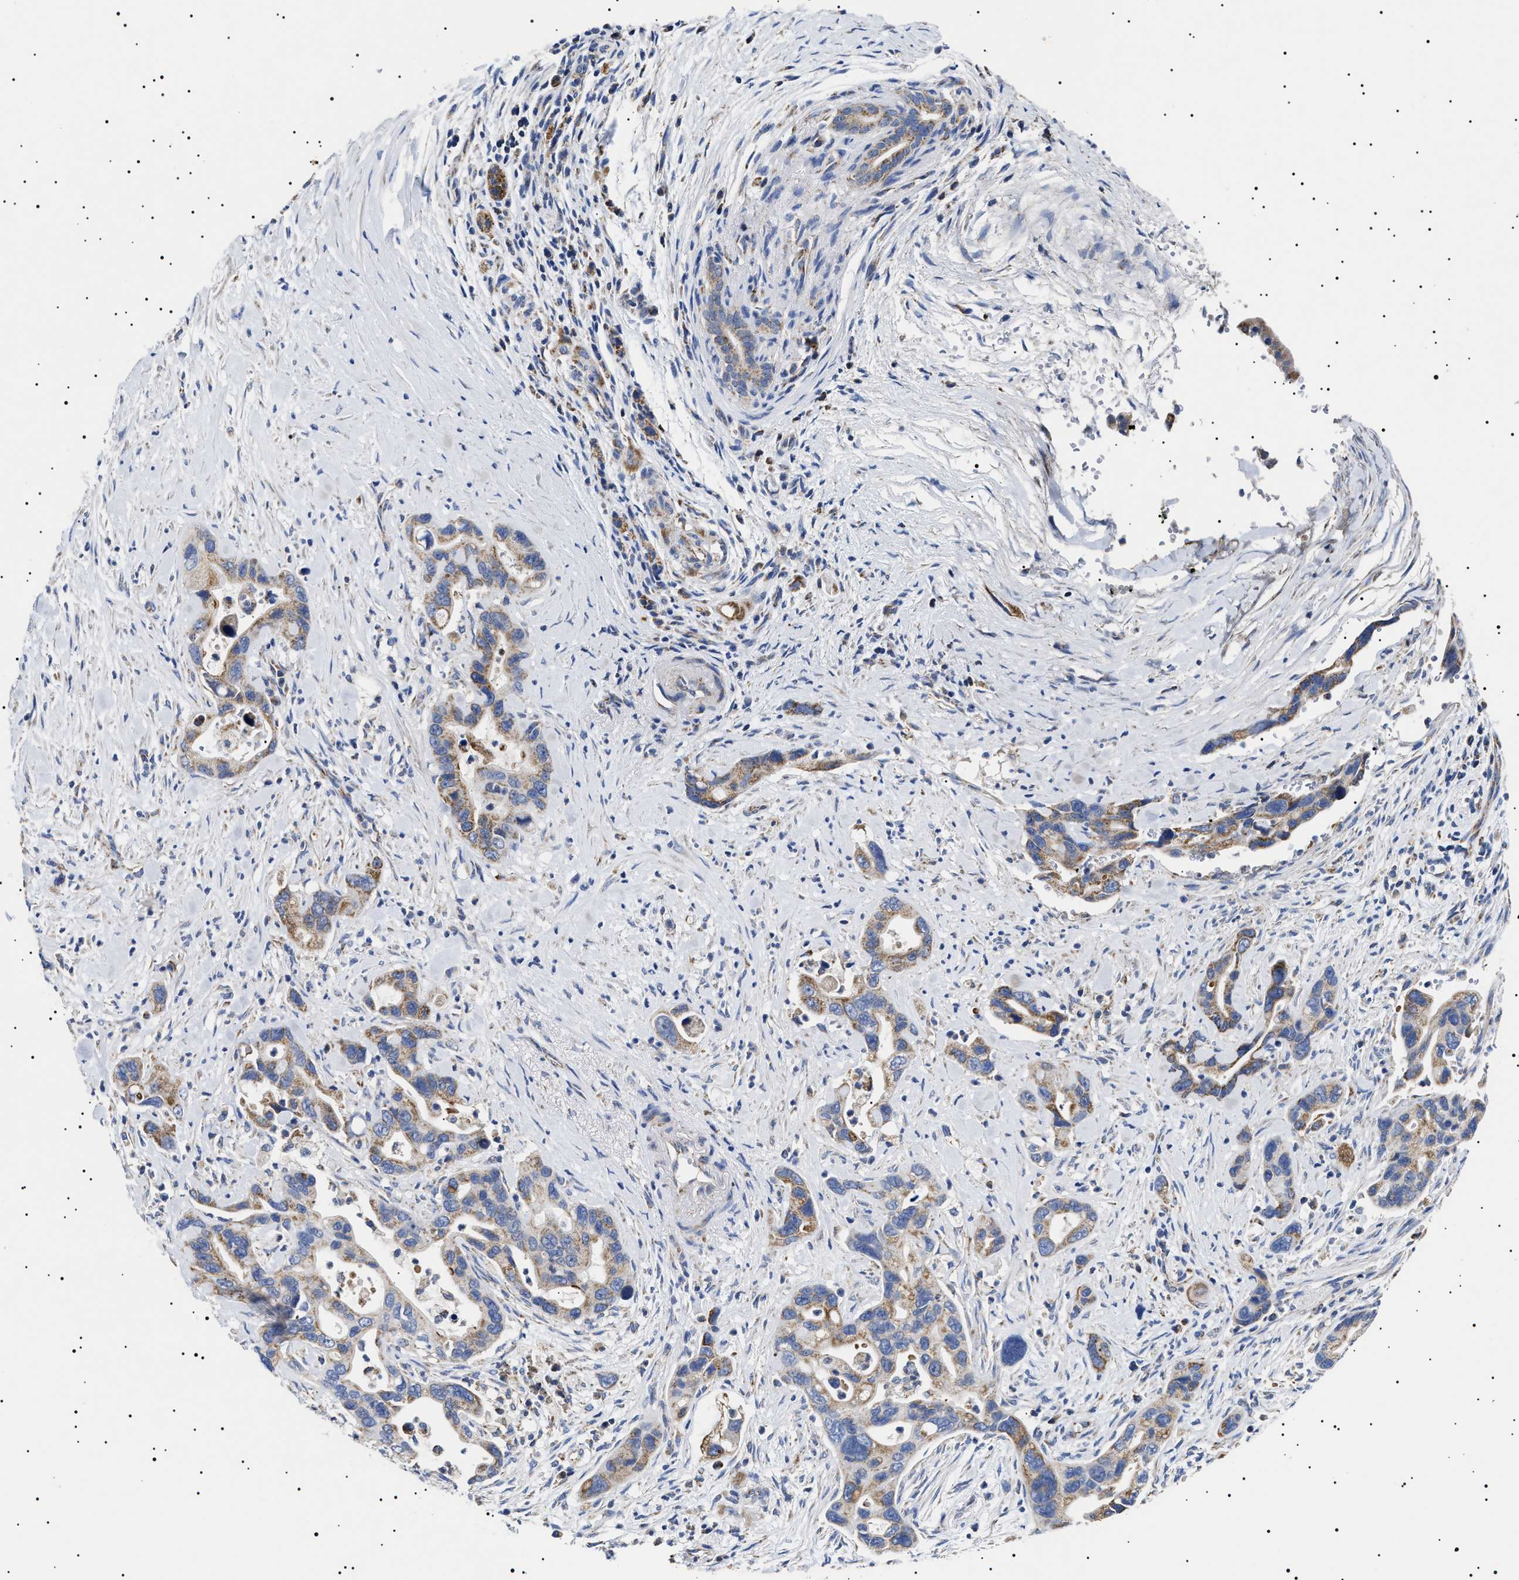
{"staining": {"intensity": "moderate", "quantity": ">75%", "location": "cytoplasmic/membranous"}, "tissue": "pancreatic cancer", "cell_type": "Tumor cells", "image_type": "cancer", "snomed": [{"axis": "morphology", "description": "Adenocarcinoma, NOS"}, {"axis": "topography", "description": "Pancreas"}], "caption": "An IHC histopathology image of neoplastic tissue is shown. Protein staining in brown labels moderate cytoplasmic/membranous positivity in pancreatic adenocarcinoma within tumor cells. (IHC, brightfield microscopy, high magnification).", "gene": "CHRDL2", "patient": {"sex": "female", "age": 70}}